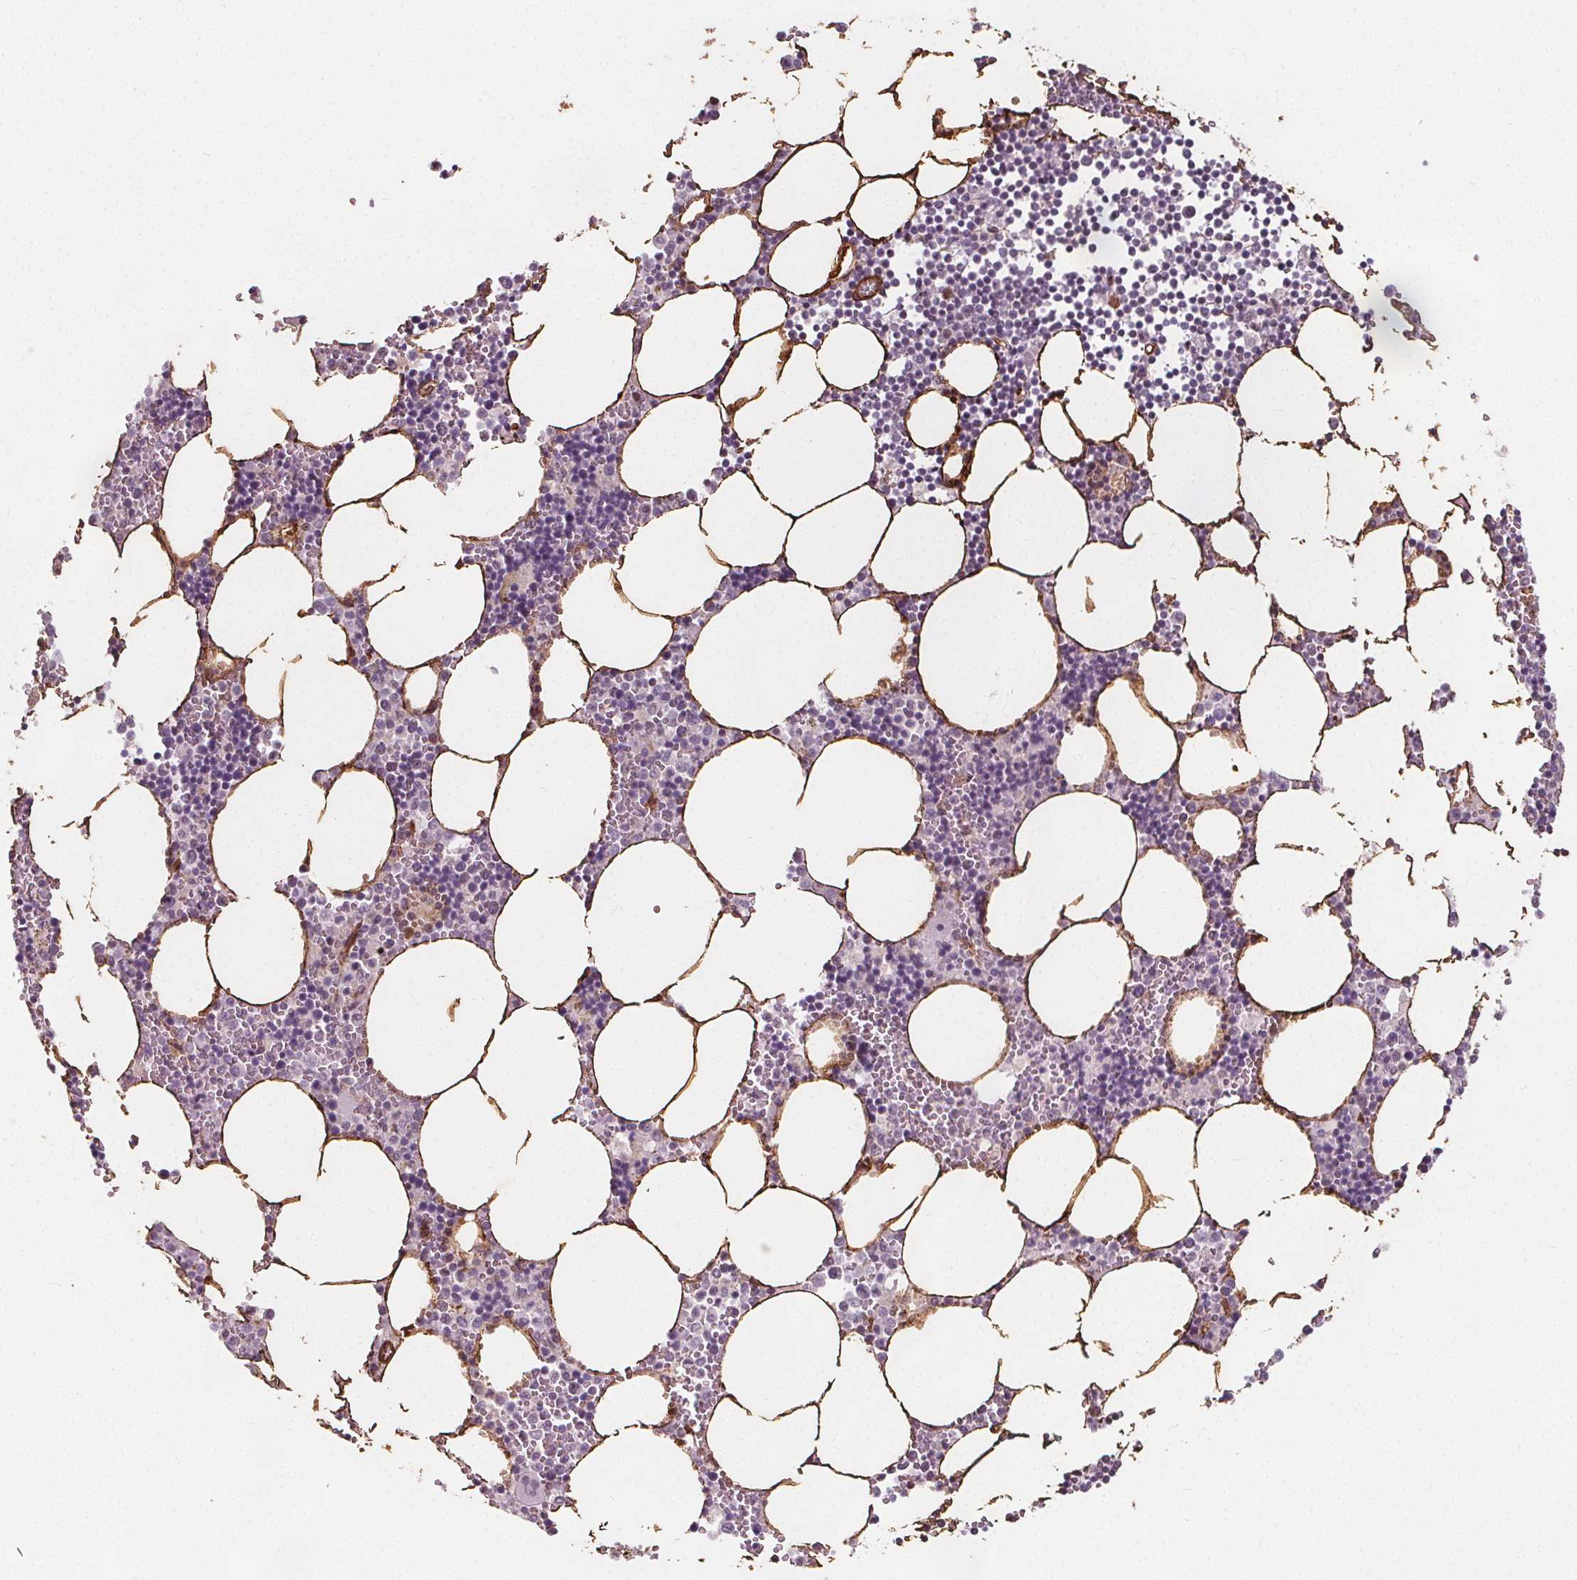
{"staining": {"intensity": "negative", "quantity": "none", "location": "none"}, "tissue": "bone marrow", "cell_type": "Hematopoietic cells", "image_type": "normal", "snomed": [{"axis": "morphology", "description": "Normal tissue, NOS"}, {"axis": "topography", "description": "Bone marrow"}], "caption": "Immunohistochemistry image of unremarkable human bone marrow stained for a protein (brown), which shows no expression in hematopoietic cells.", "gene": "HAS1", "patient": {"sex": "male", "age": 54}}